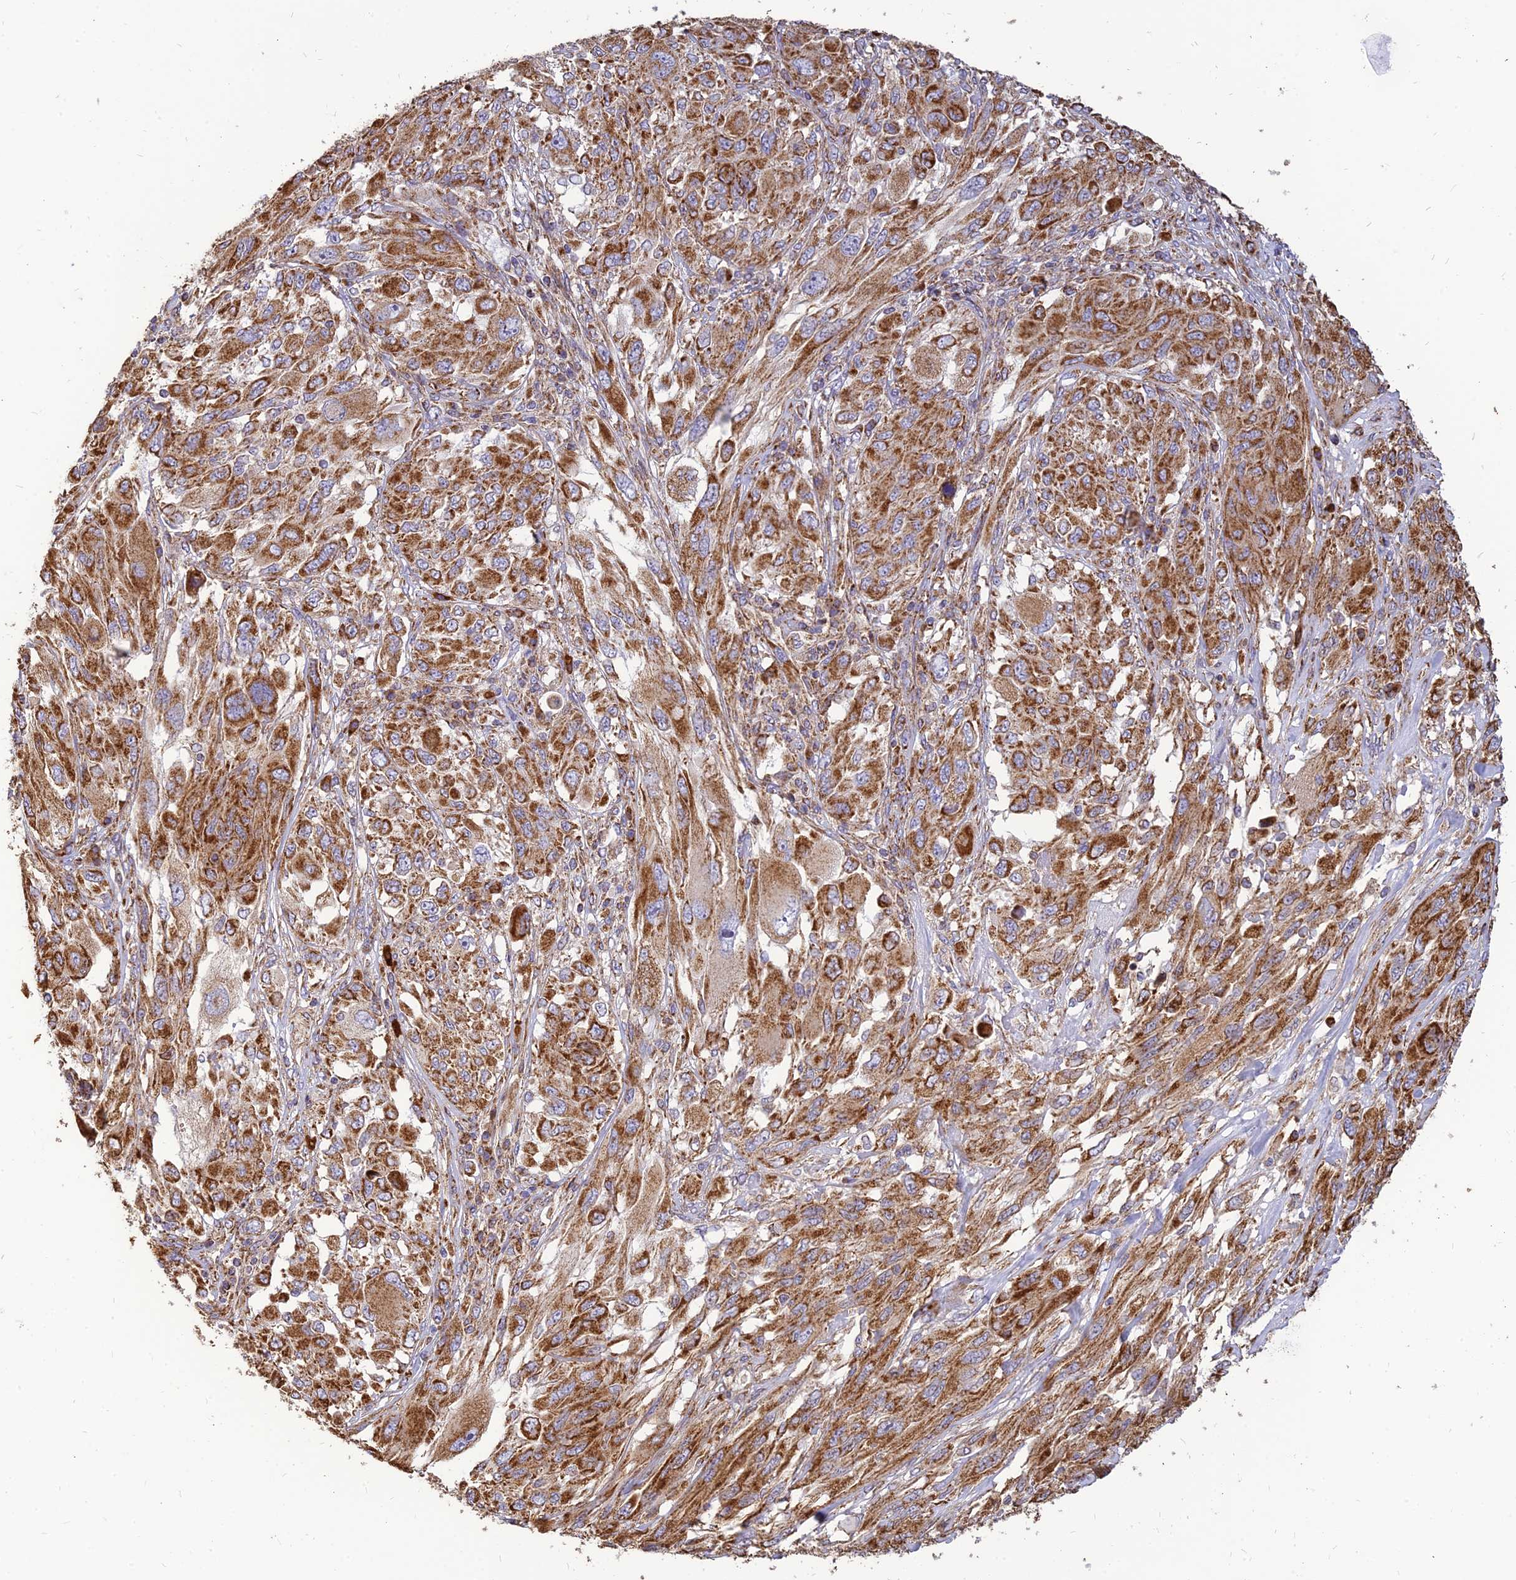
{"staining": {"intensity": "strong", "quantity": ">75%", "location": "cytoplasmic/membranous"}, "tissue": "melanoma", "cell_type": "Tumor cells", "image_type": "cancer", "snomed": [{"axis": "morphology", "description": "Malignant melanoma, NOS"}, {"axis": "topography", "description": "Skin"}], "caption": "High-power microscopy captured an immunohistochemistry (IHC) photomicrograph of melanoma, revealing strong cytoplasmic/membranous expression in approximately >75% of tumor cells.", "gene": "THUMPD2", "patient": {"sex": "female", "age": 91}}